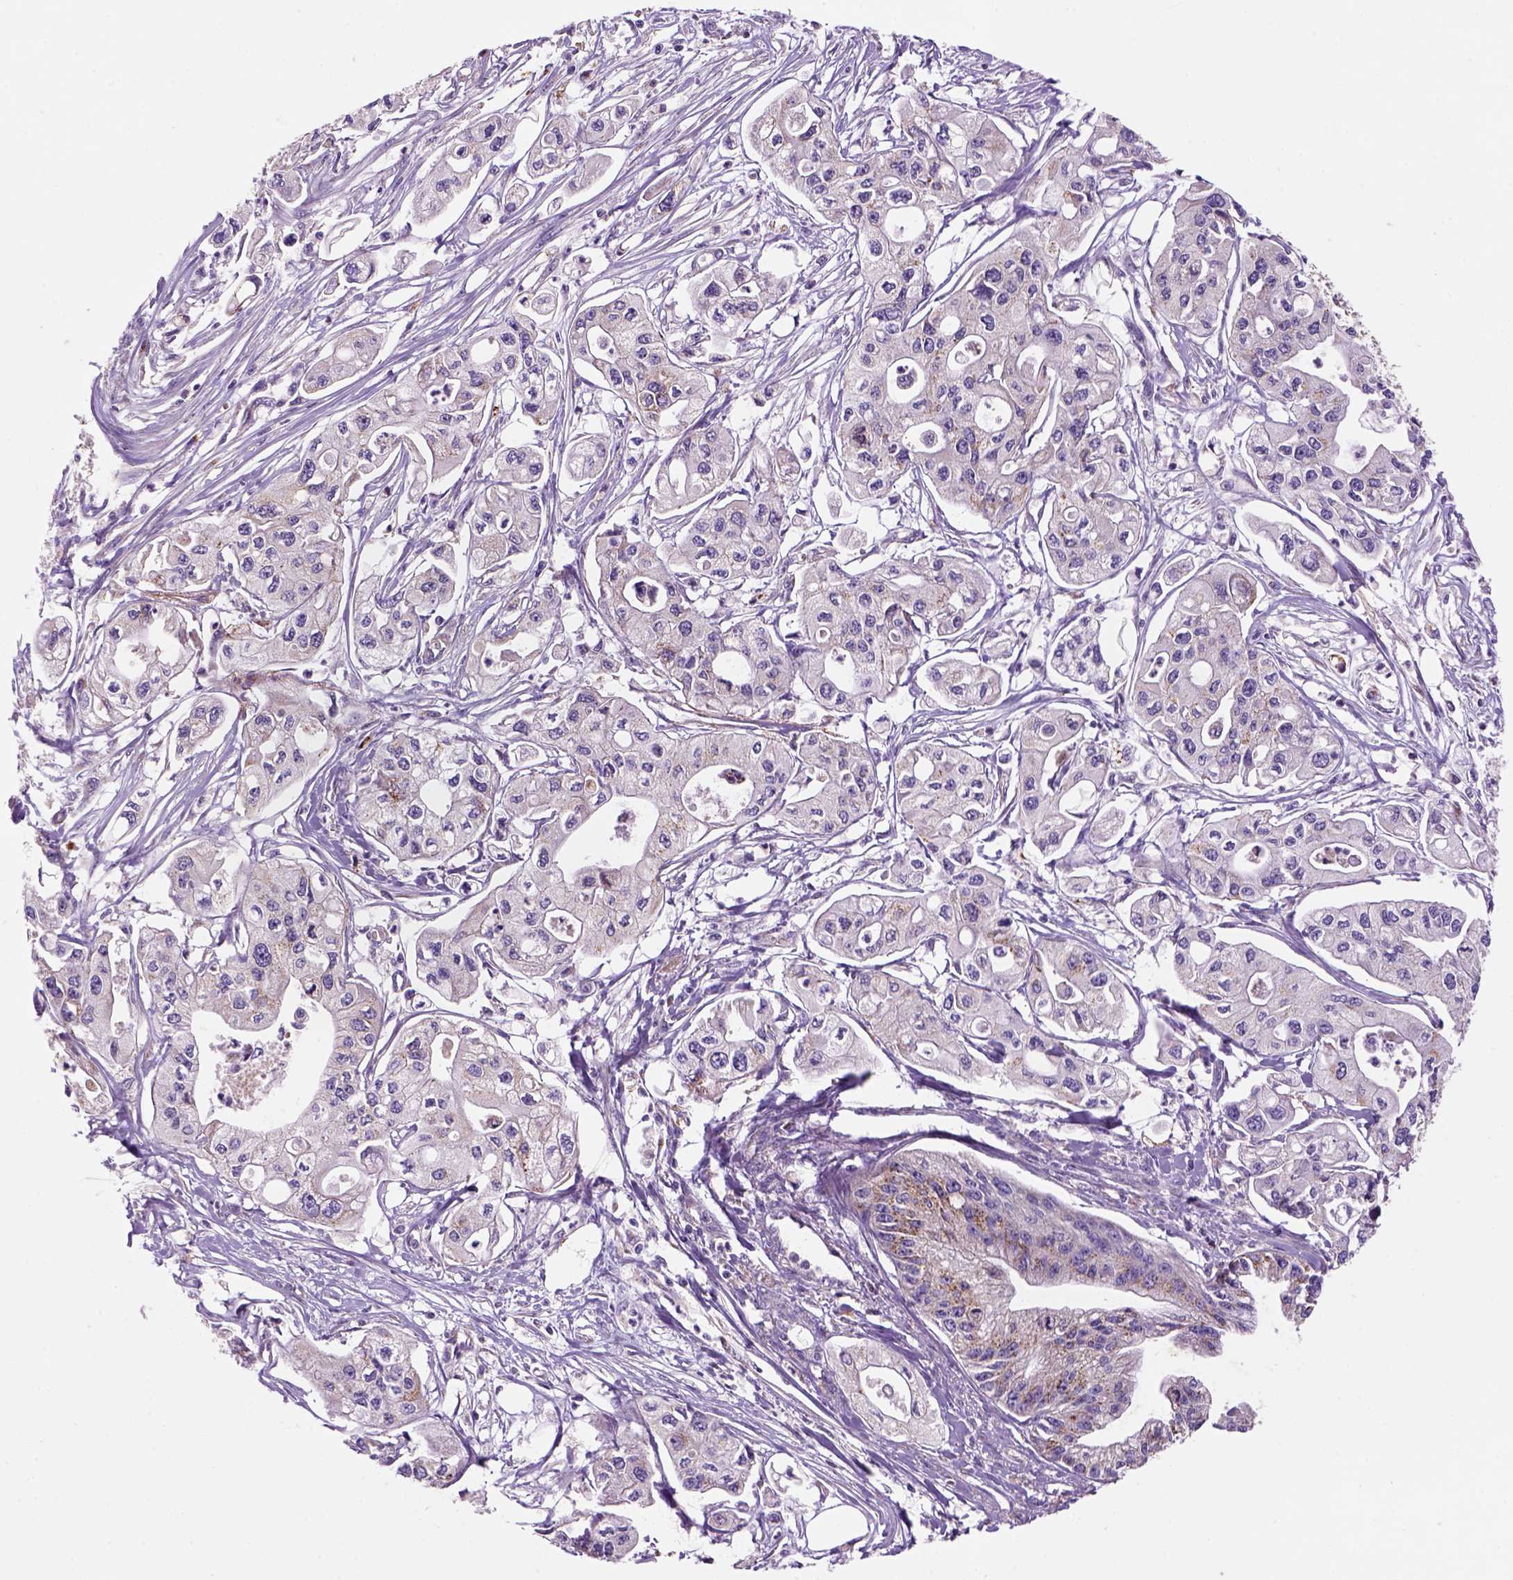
{"staining": {"intensity": "weak", "quantity": "<25%", "location": "cytoplasmic/membranous"}, "tissue": "pancreatic cancer", "cell_type": "Tumor cells", "image_type": "cancer", "snomed": [{"axis": "morphology", "description": "Adenocarcinoma, NOS"}, {"axis": "topography", "description": "Pancreas"}], "caption": "Adenocarcinoma (pancreatic) was stained to show a protein in brown. There is no significant positivity in tumor cells.", "gene": "WARS2", "patient": {"sex": "male", "age": 70}}